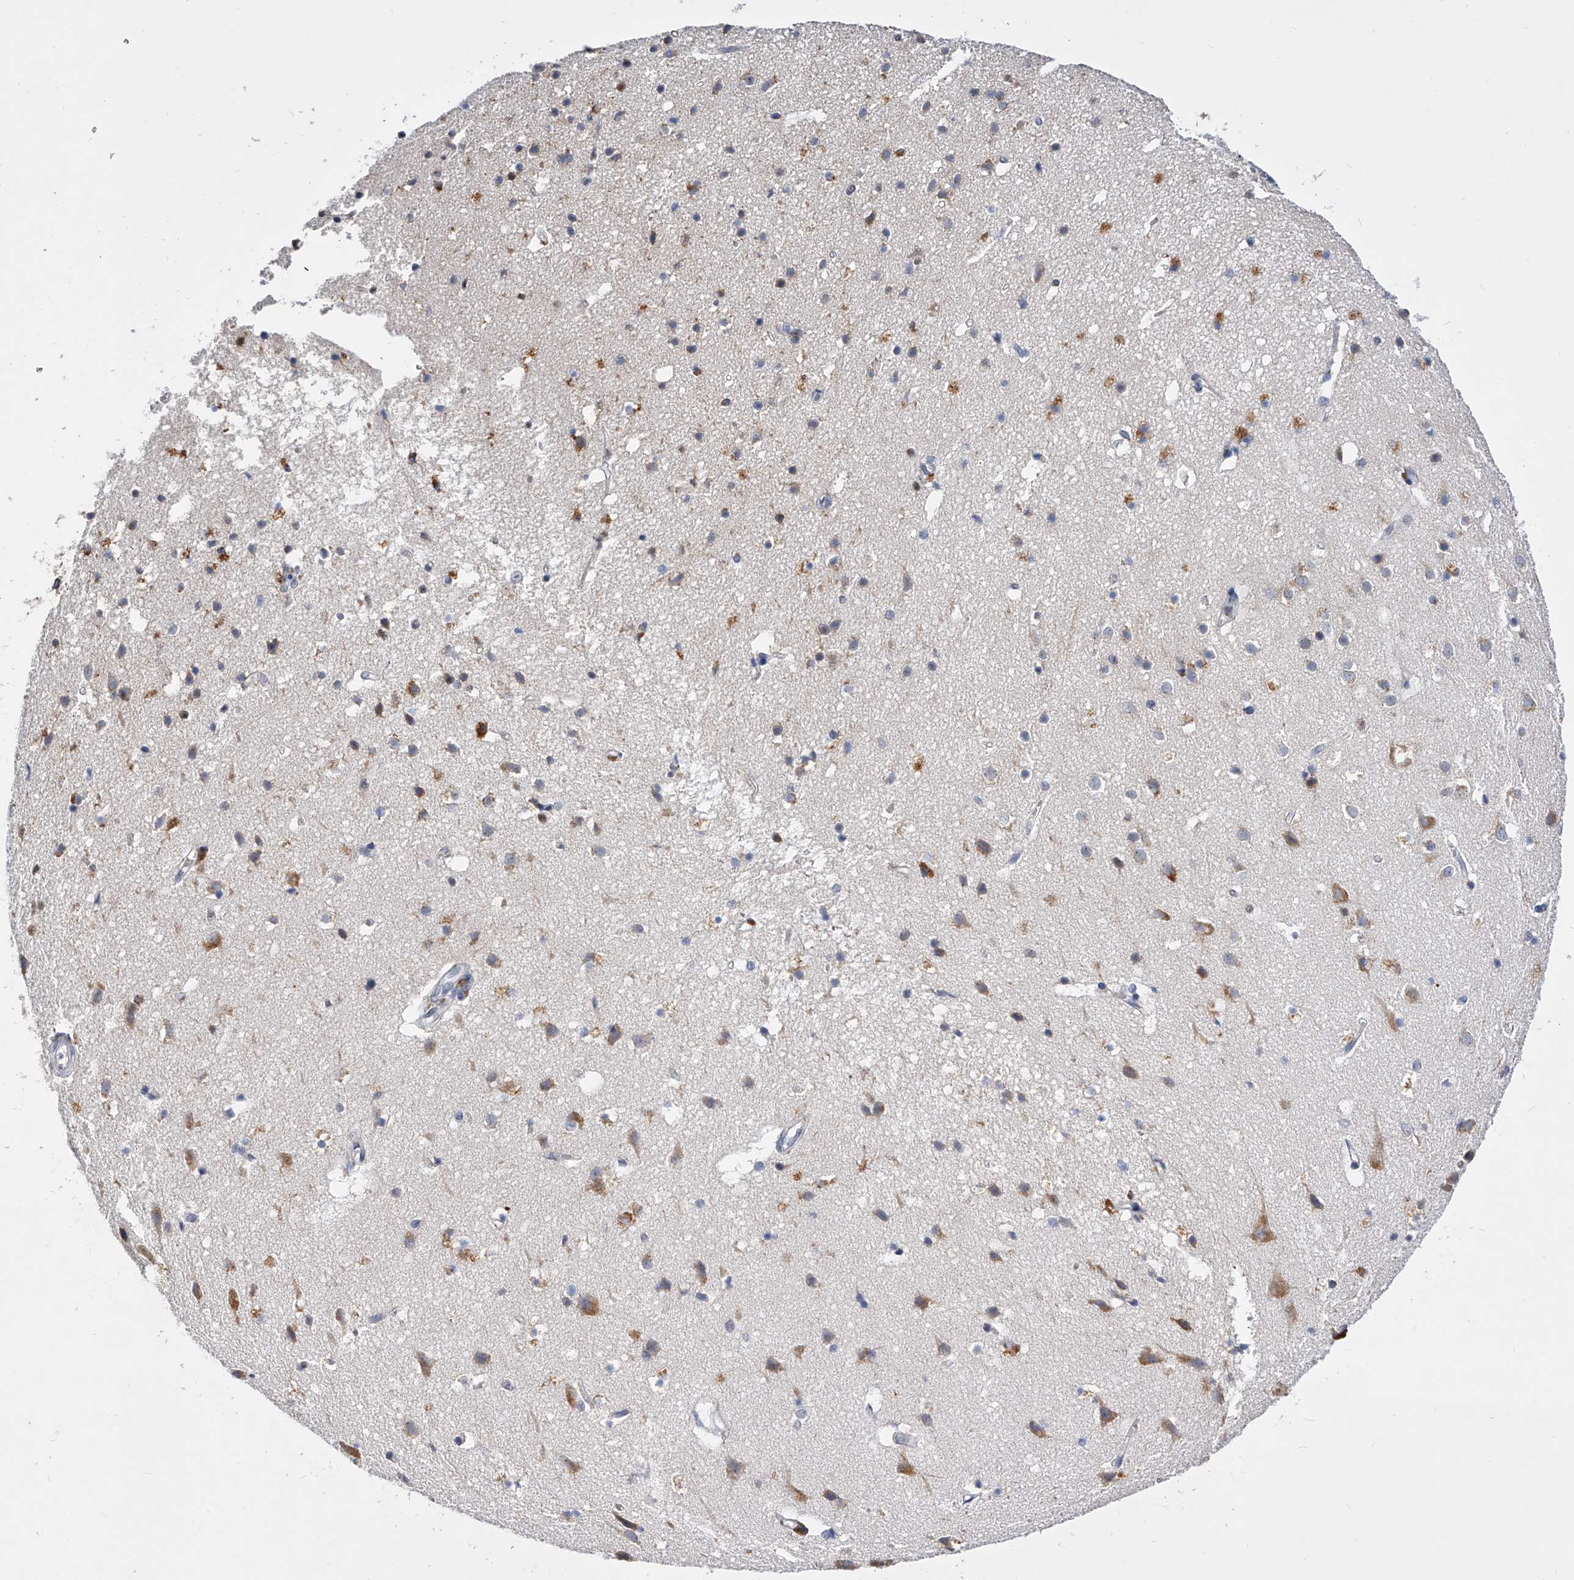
{"staining": {"intensity": "negative", "quantity": "none", "location": "none"}, "tissue": "cerebral cortex", "cell_type": "Endothelial cells", "image_type": "normal", "snomed": [{"axis": "morphology", "description": "Normal tissue, NOS"}, {"axis": "topography", "description": "Cerebral cortex"}], "caption": "The IHC histopathology image has no significant staining in endothelial cells of cerebral cortex.", "gene": "ZNF529", "patient": {"sex": "male", "age": 54}}